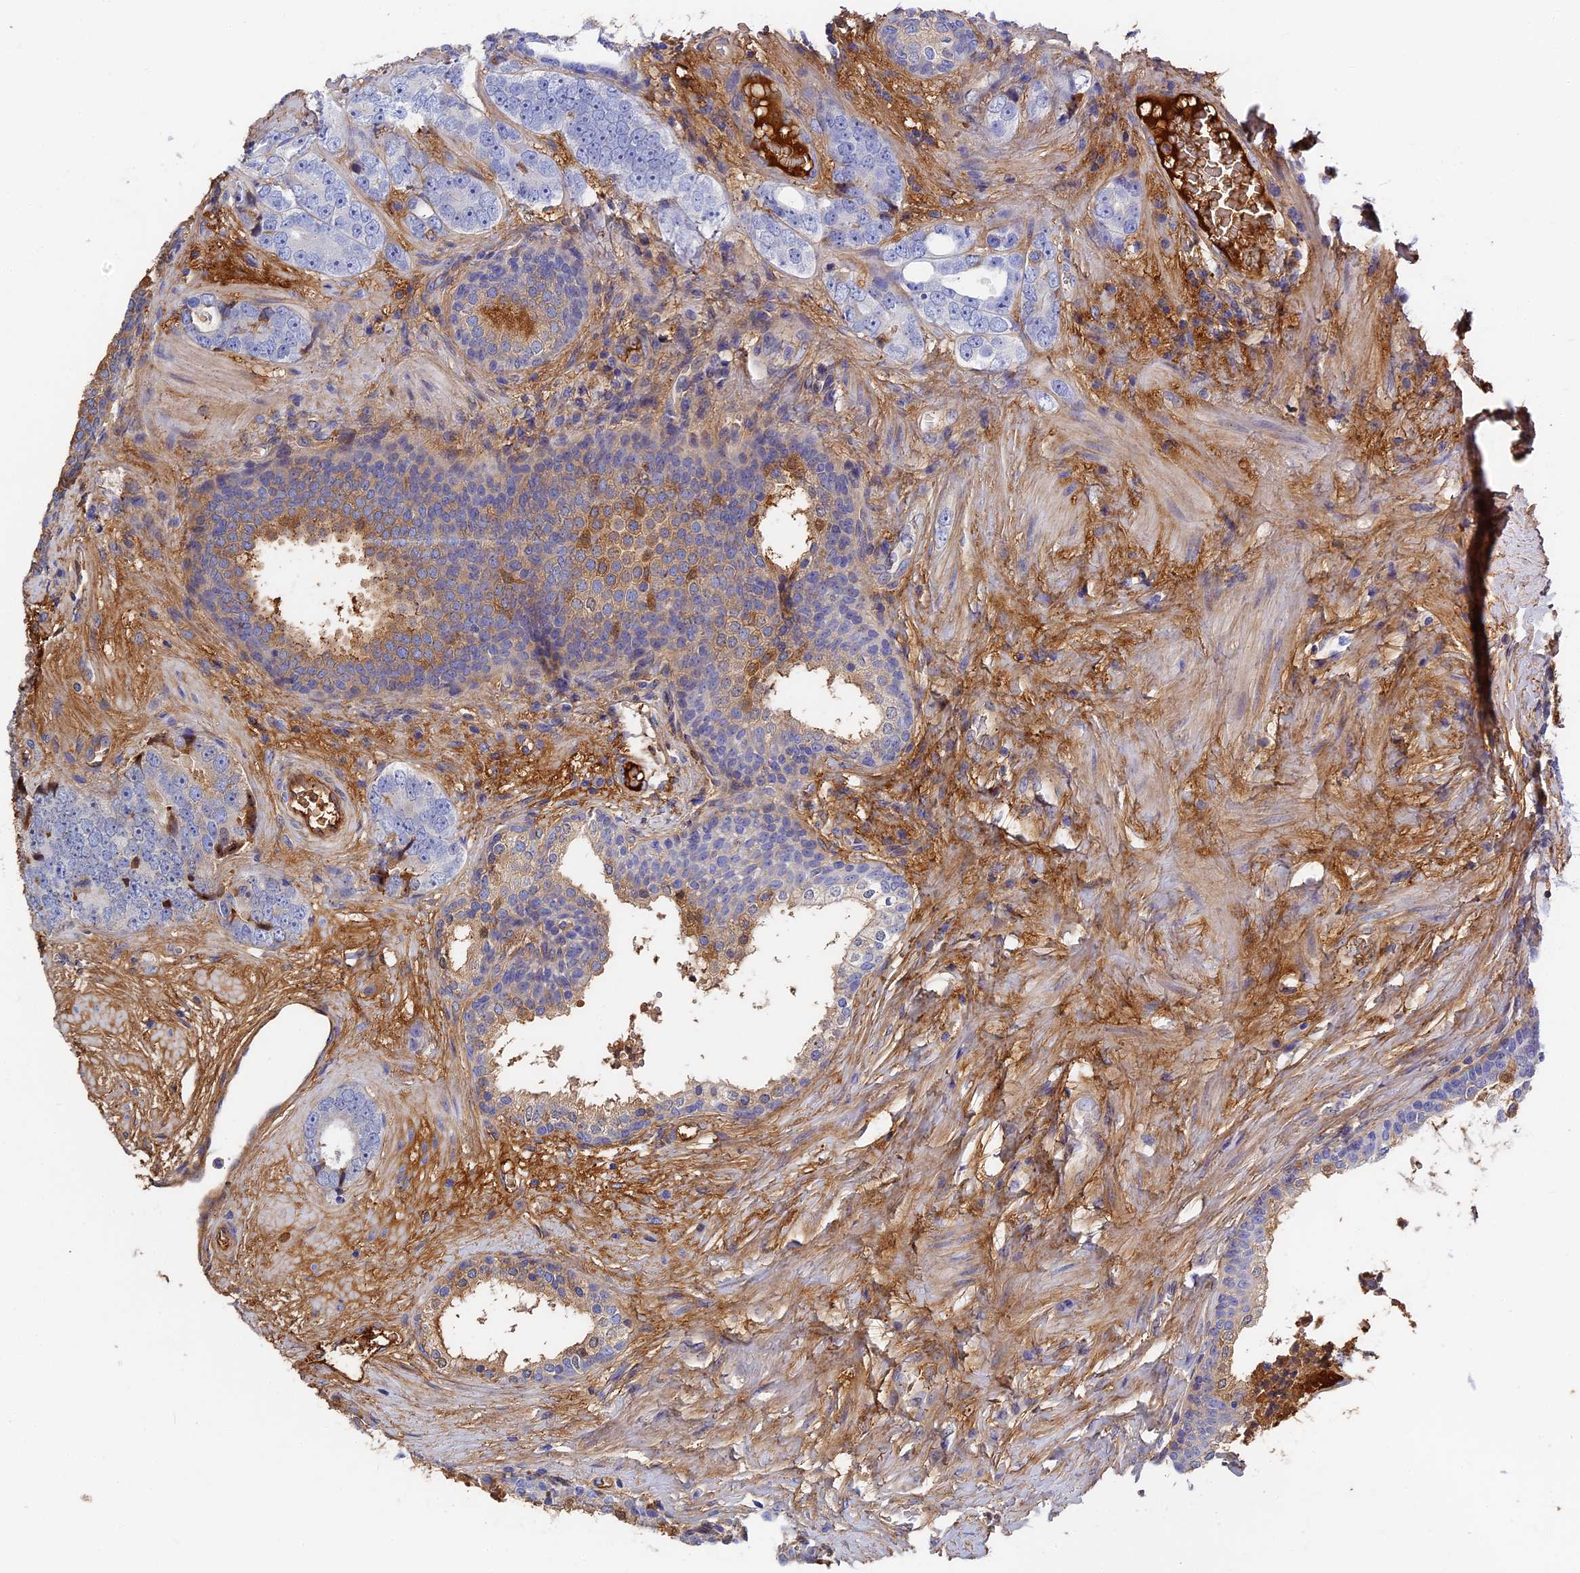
{"staining": {"intensity": "negative", "quantity": "none", "location": "none"}, "tissue": "prostate cancer", "cell_type": "Tumor cells", "image_type": "cancer", "snomed": [{"axis": "morphology", "description": "Adenocarcinoma, High grade"}, {"axis": "topography", "description": "Prostate"}], "caption": "Tumor cells show no significant staining in prostate cancer (high-grade adenocarcinoma). The staining was performed using DAB (3,3'-diaminobenzidine) to visualize the protein expression in brown, while the nuclei were stained in blue with hematoxylin (Magnification: 20x).", "gene": "ITIH1", "patient": {"sex": "male", "age": 56}}